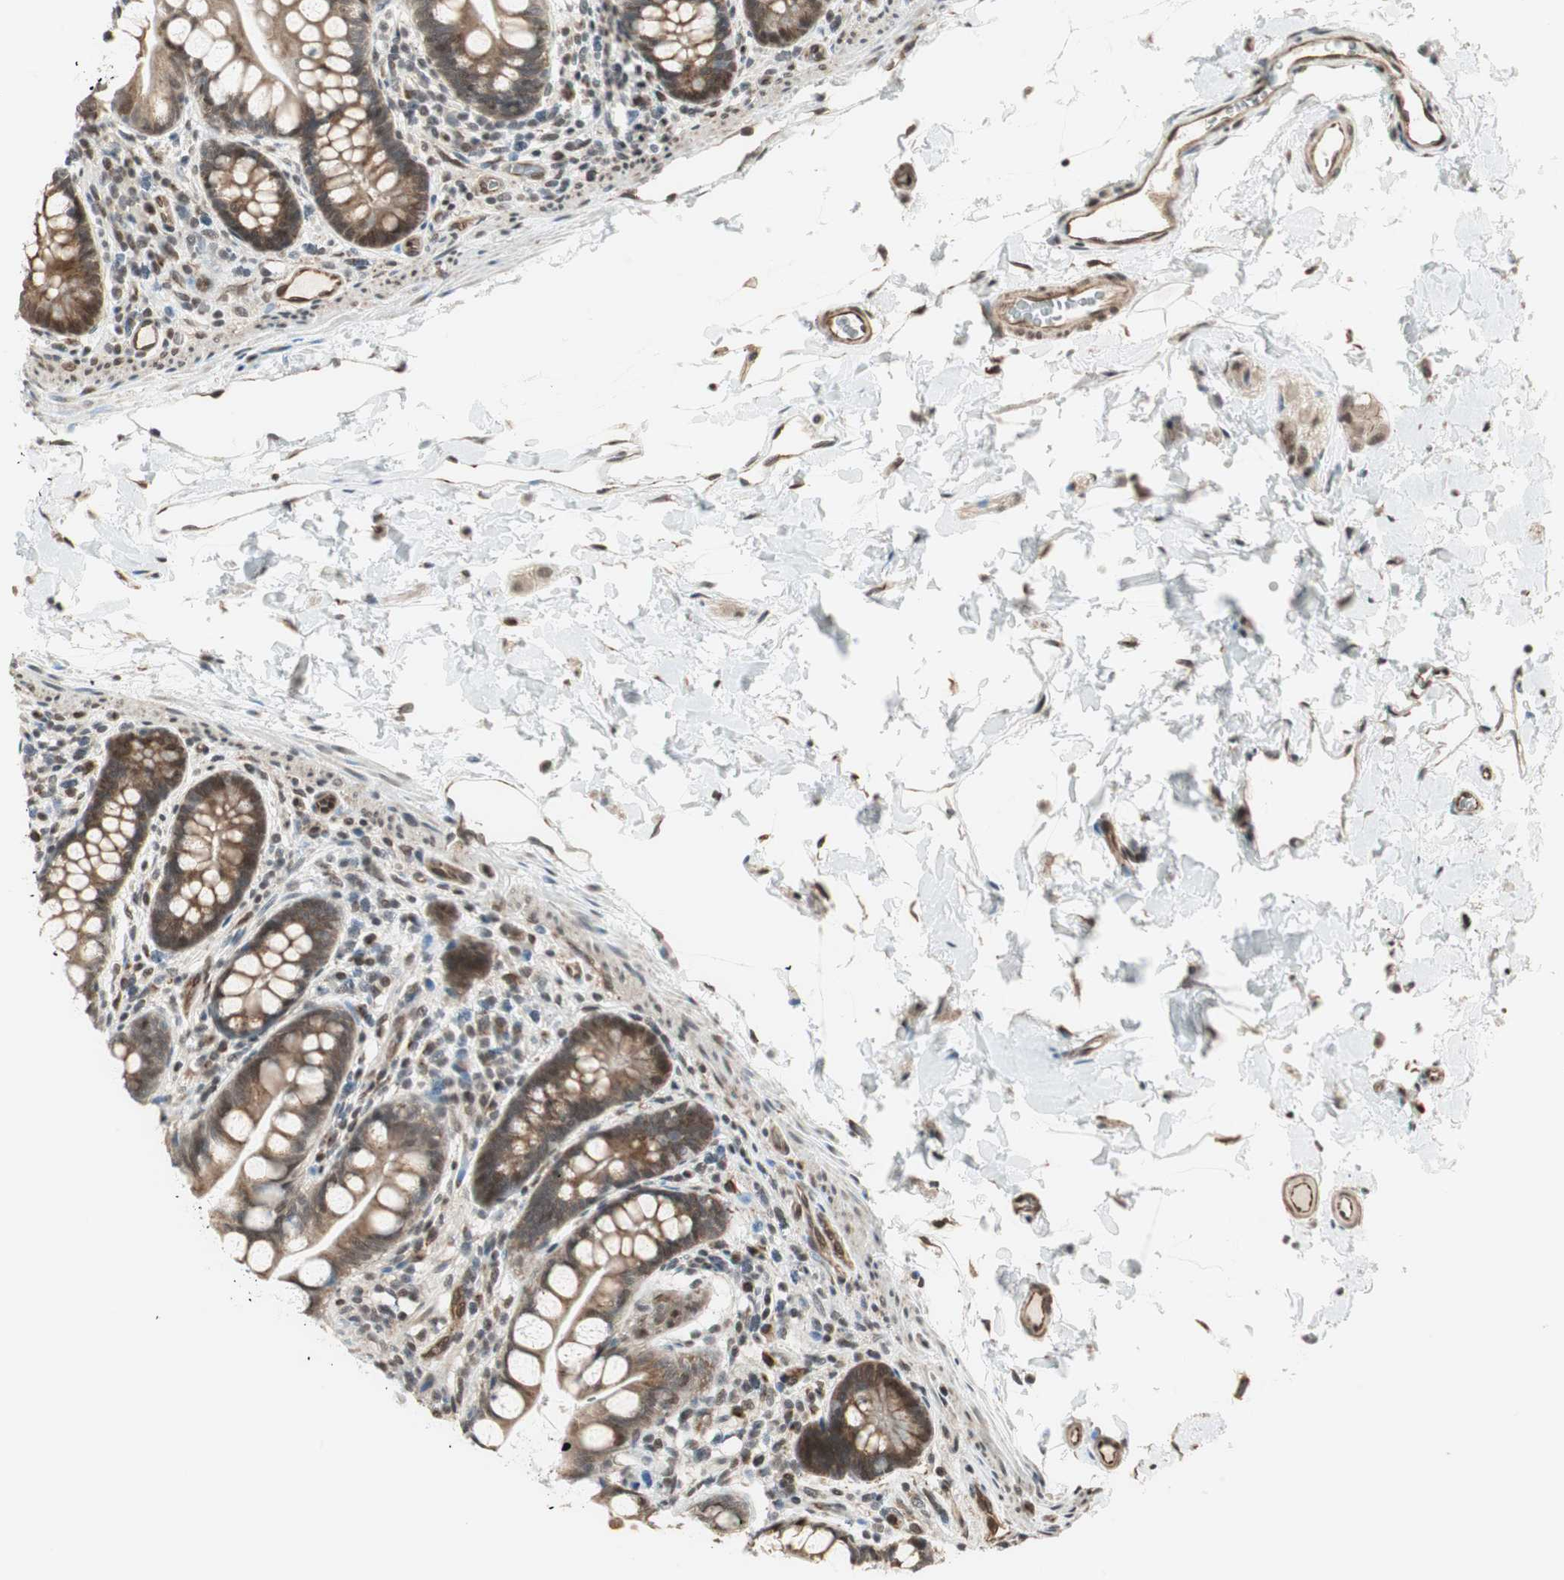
{"staining": {"intensity": "moderate", "quantity": ">75%", "location": "cytoplasmic/membranous,nuclear"}, "tissue": "small intestine", "cell_type": "Glandular cells", "image_type": "normal", "snomed": [{"axis": "morphology", "description": "Normal tissue, NOS"}, {"axis": "topography", "description": "Small intestine"}], "caption": "Glandular cells demonstrate medium levels of moderate cytoplasmic/membranous,nuclear expression in approximately >75% of cells in unremarkable human small intestine.", "gene": "ZBTB17", "patient": {"sex": "female", "age": 58}}